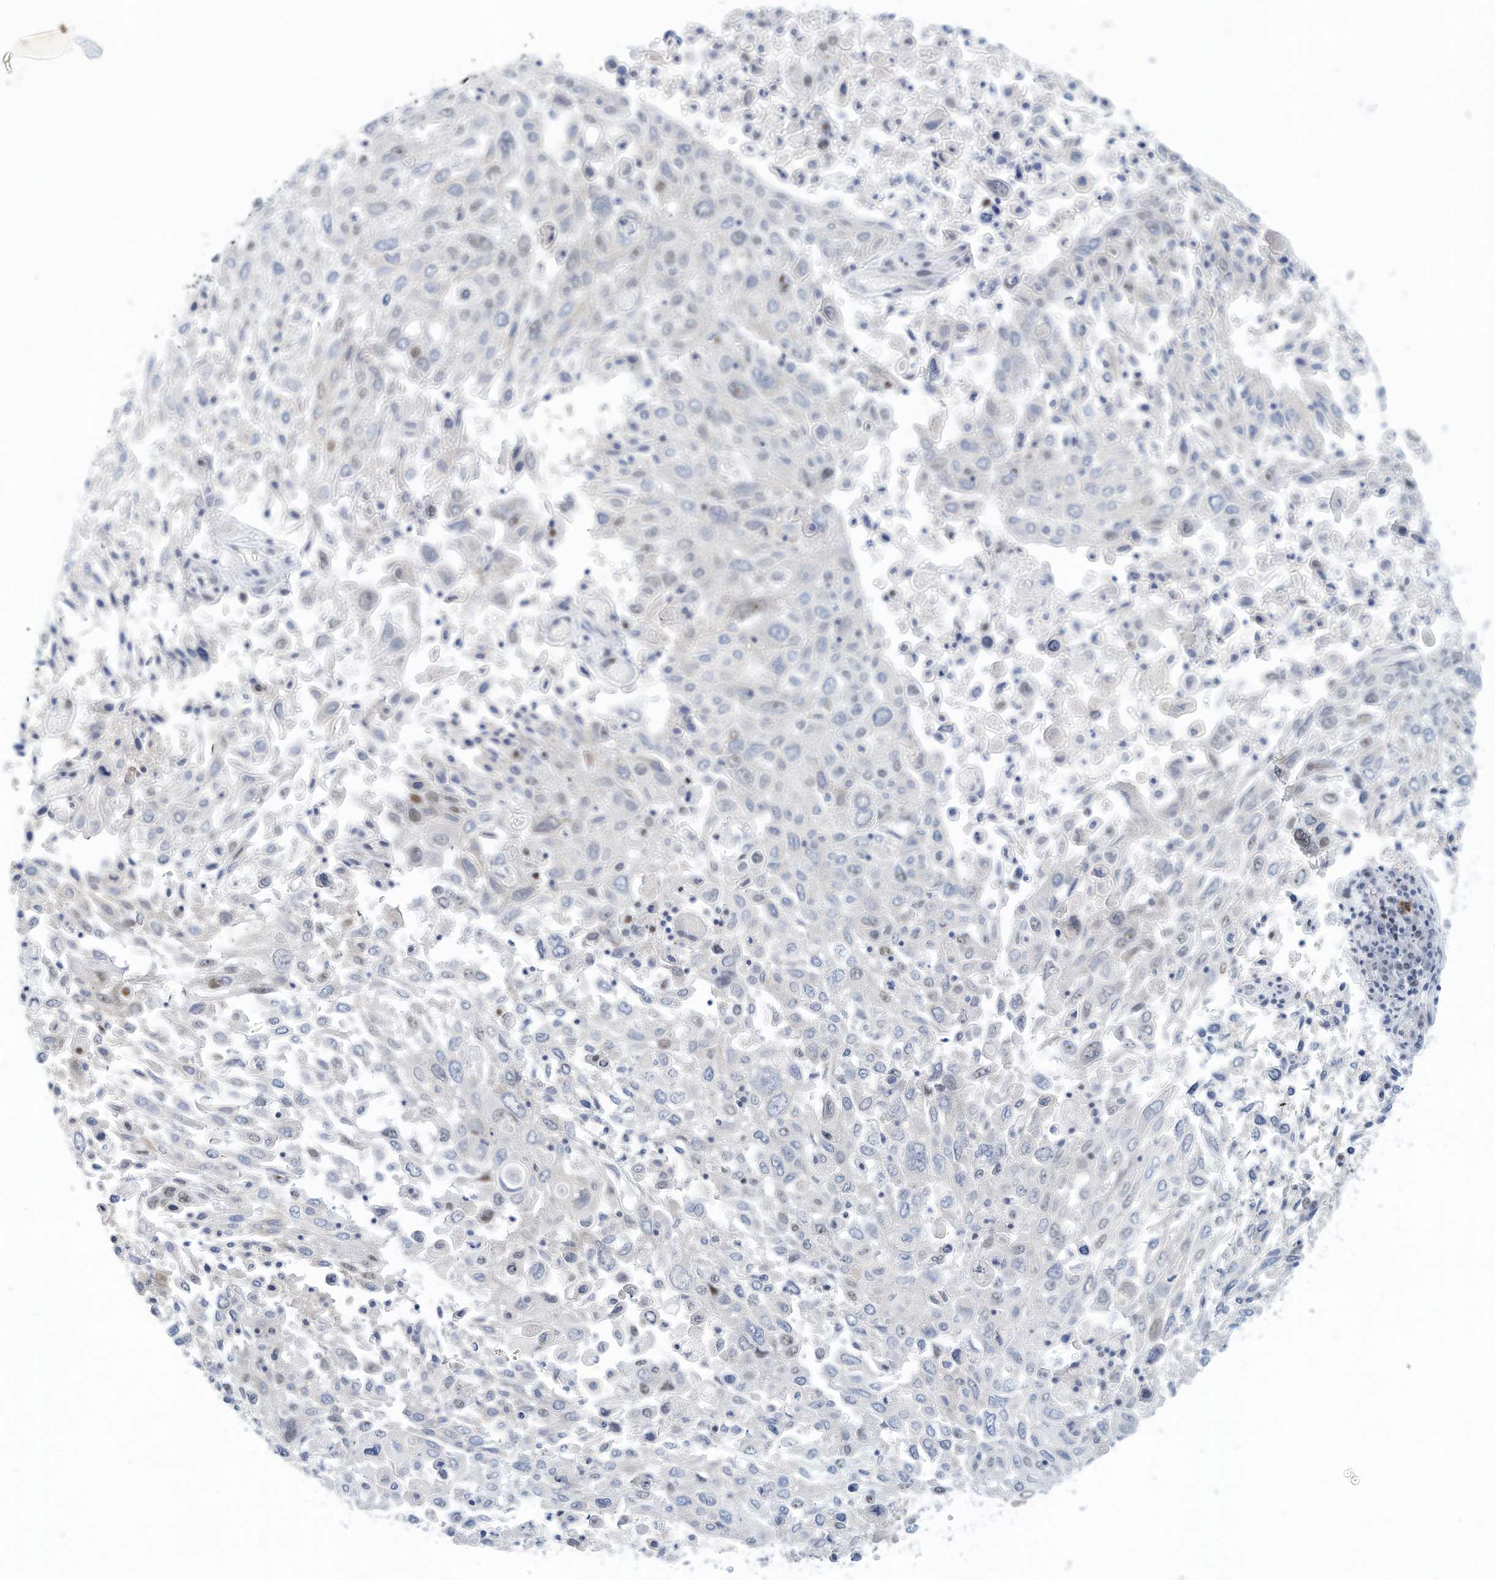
{"staining": {"intensity": "negative", "quantity": "none", "location": "none"}, "tissue": "lung cancer", "cell_type": "Tumor cells", "image_type": "cancer", "snomed": [{"axis": "morphology", "description": "Squamous cell carcinoma, NOS"}, {"axis": "topography", "description": "Lung"}], "caption": "Tumor cells are negative for brown protein staining in lung cancer (squamous cell carcinoma). The staining was performed using DAB to visualize the protein expression in brown, while the nuclei were stained in blue with hematoxylin (Magnification: 20x).", "gene": "ARHGAP28", "patient": {"sex": "male", "age": 65}}